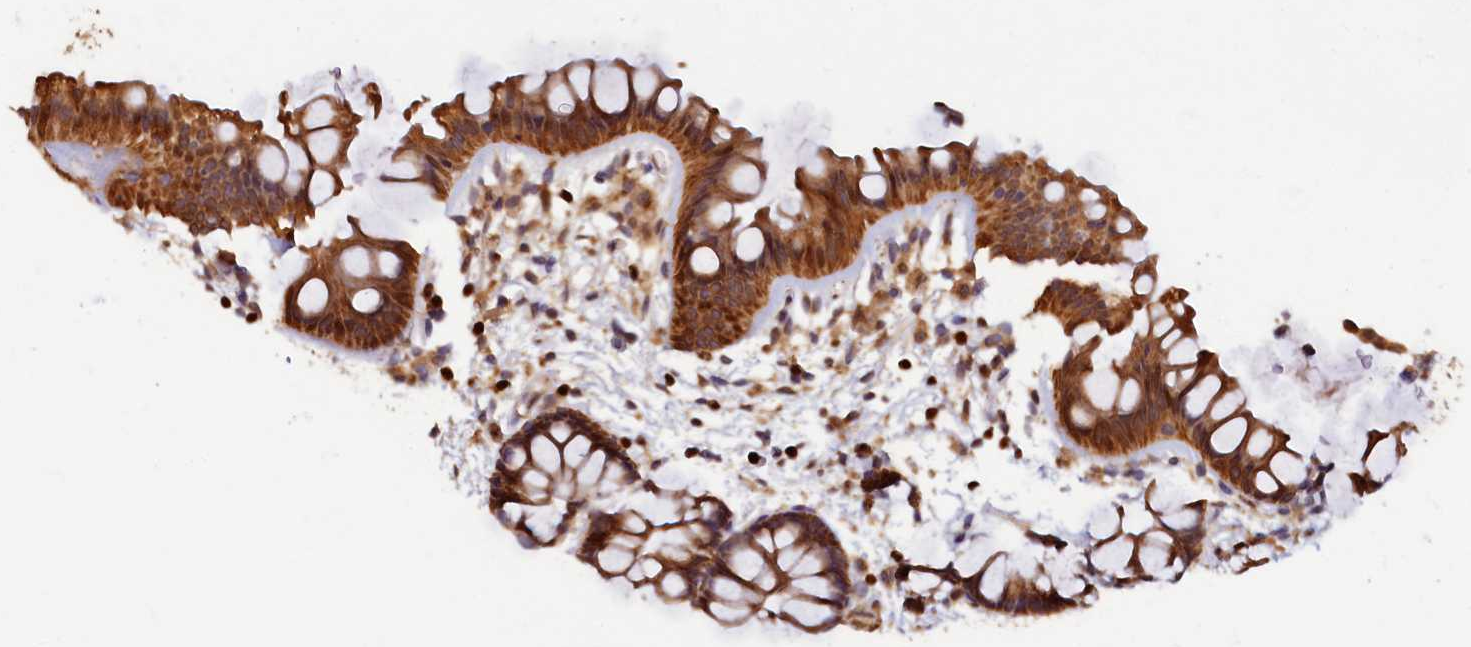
{"staining": {"intensity": "moderate", "quantity": ">75%", "location": "cytoplasmic/membranous"}, "tissue": "colon", "cell_type": "Endothelial cells", "image_type": "normal", "snomed": [{"axis": "morphology", "description": "Normal tissue, NOS"}, {"axis": "topography", "description": "Colon"}], "caption": "A high-resolution histopathology image shows IHC staining of benign colon, which reveals moderate cytoplasmic/membranous positivity in approximately >75% of endothelial cells.", "gene": "NCKAP5L", "patient": {"sex": "female", "age": 62}}